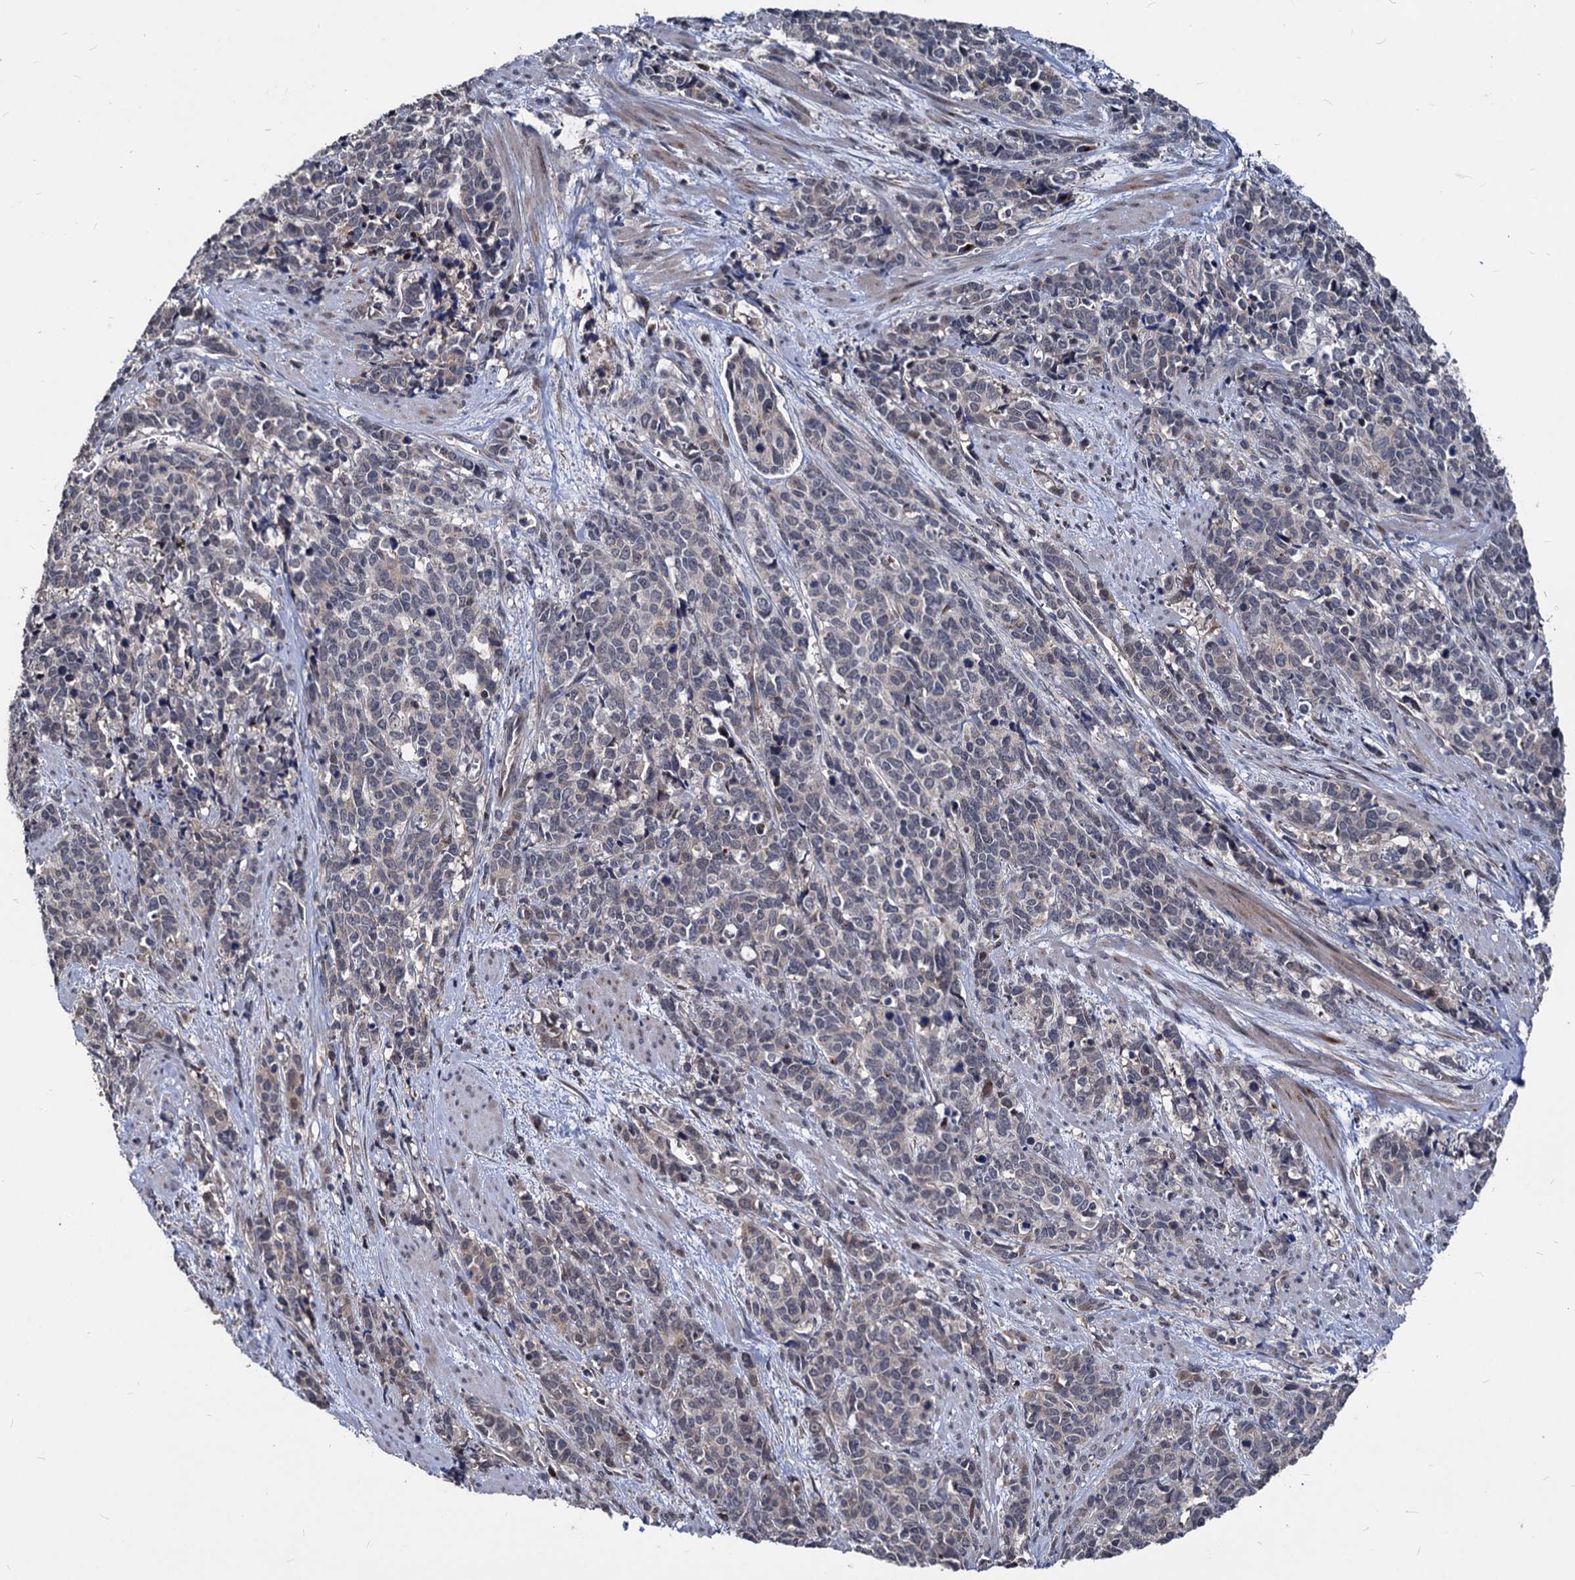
{"staining": {"intensity": "negative", "quantity": "none", "location": "none"}, "tissue": "cervical cancer", "cell_type": "Tumor cells", "image_type": "cancer", "snomed": [{"axis": "morphology", "description": "Squamous cell carcinoma, NOS"}, {"axis": "topography", "description": "Cervix"}], "caption": "Immunohistochemical staining of human cervical squamous cell carcinoma reveals no significant staining in tumor cells.", "gene": "SMAGP", "patient": {"sex": "female", "age": 60}}